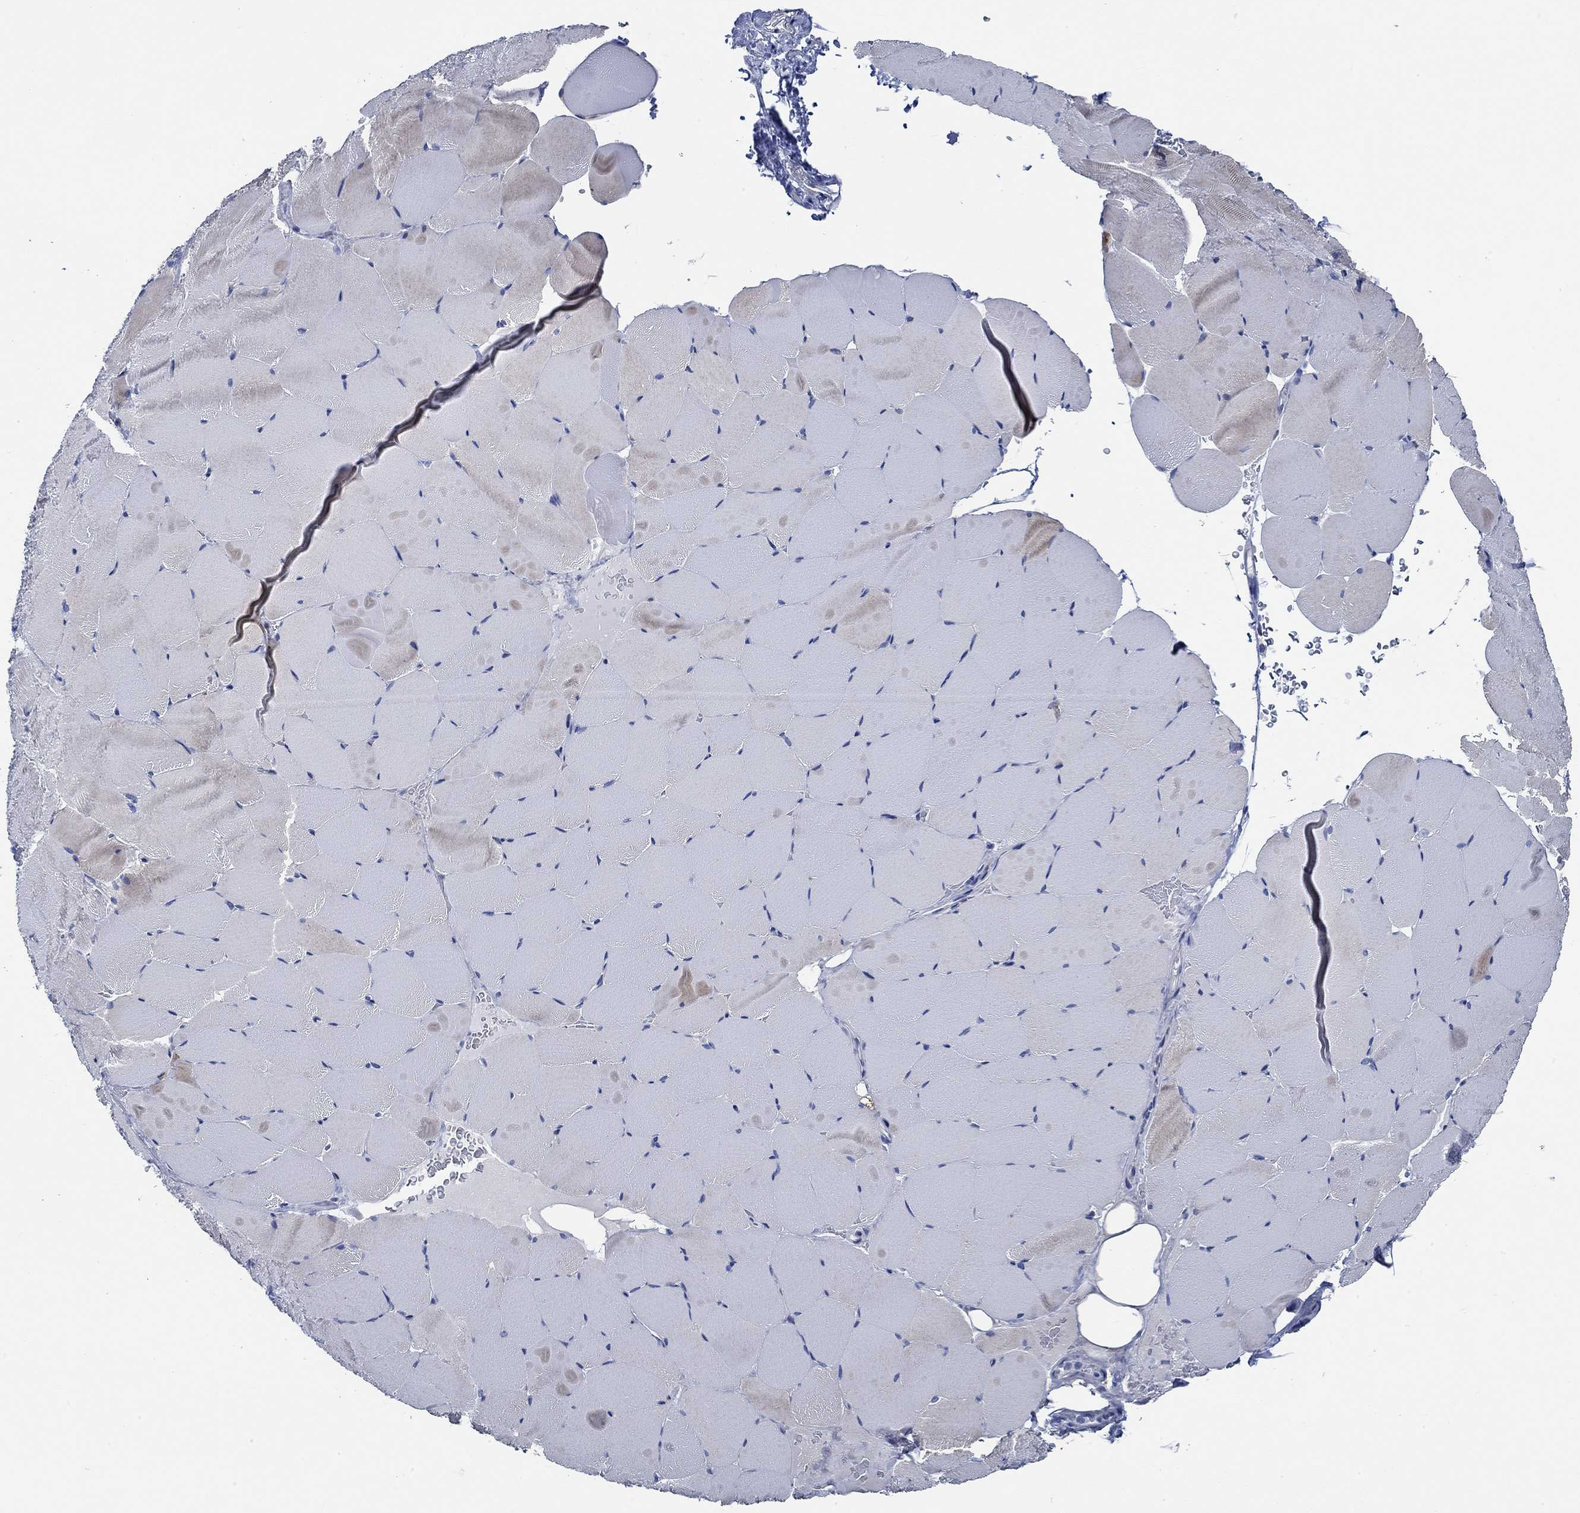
{"staining": {"intensity": "weak", "quantity": "25%-75%", "location": "cytoplasmic/membranous"}, "tissue": "skeletal muscle", "cell_type": "Myocytes", "image_type": "normal", "snomed": [{"axis": "morphology", "description": "Normal tissue, NOS"}, {"axis": "topography", "description": "Skeletal muscle"}], "caption": "Immunohistochemical staining of benign skeletal muscle shows low levels of weak cytoplasmic/membranous positivity in about 25%-75% of myocytes. The protein is stained brown, and the nuclei are stained in blue (DAB (3,3'-diaminobenzidine) IHC with brightfield microscopy, high magnification).", "gene": "HECW2", "patient": {"sex": "female", "age": 37}}